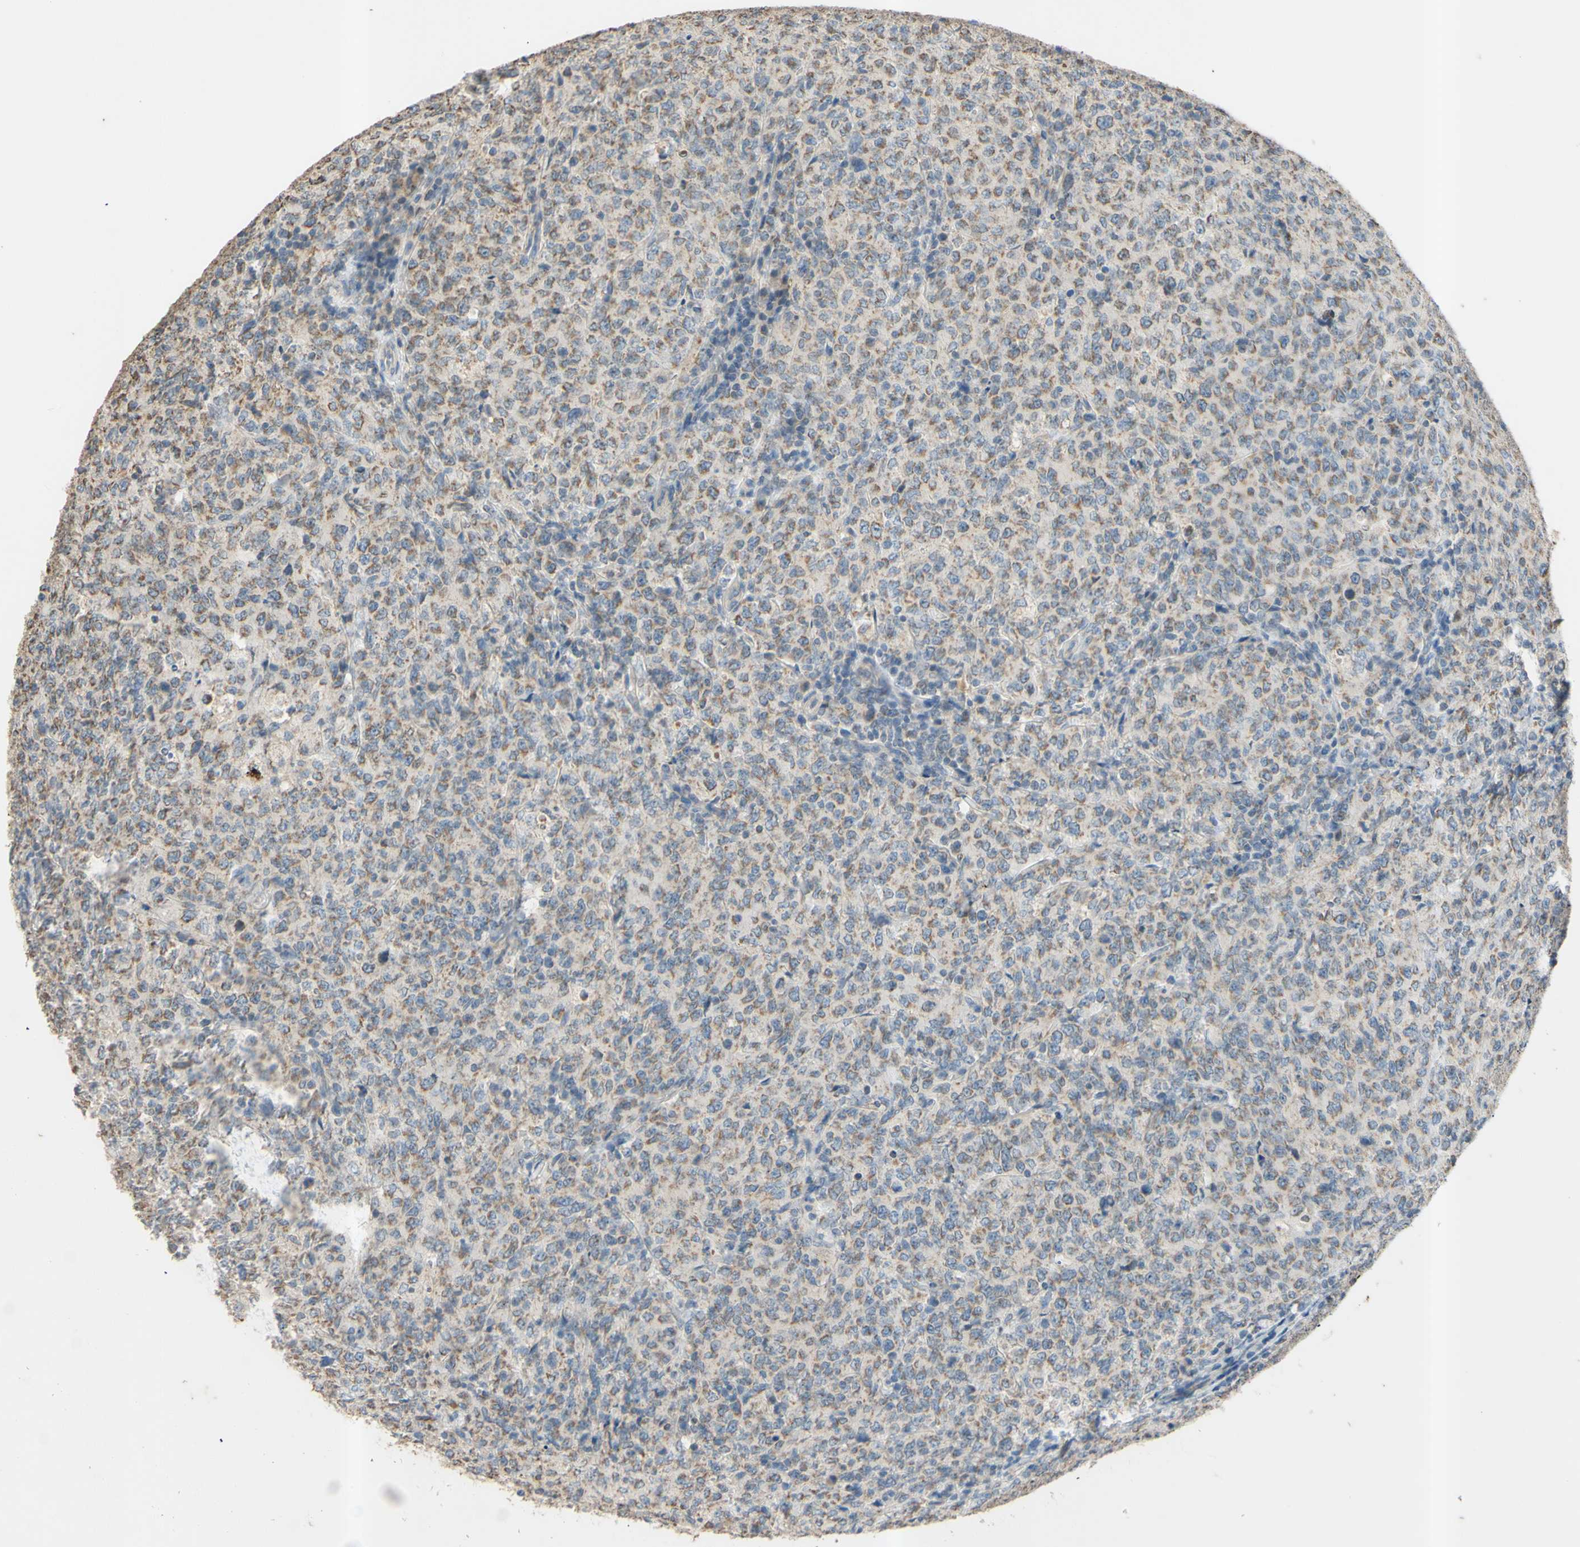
{"staining": {"intensity": "weak", "quantity": ">75%", "location": "cytoplasmic/membranous"}, "tissue": "lymphoma", "cell_type": "Tumor cells", "image_type": "cancer", "snomed": [{"axis": "morphology", "description": "Malignant lymphoma, non-Hodgkin's type, High grade"}, {"axis": "topography", "description": "Tonsil"}], "caption": "A photomicrograph of human malignant lymphoma, non-Hodgkin's type (high-grade) stained for a protein demonstrates weak cytoplasmic/membranous brown staining in tumor cells. Ihc stains the protein of interest in brown and the nuclei are stained blue.", "gene": "PTGIS", "patient": {"sex": "female", "age": 36}}